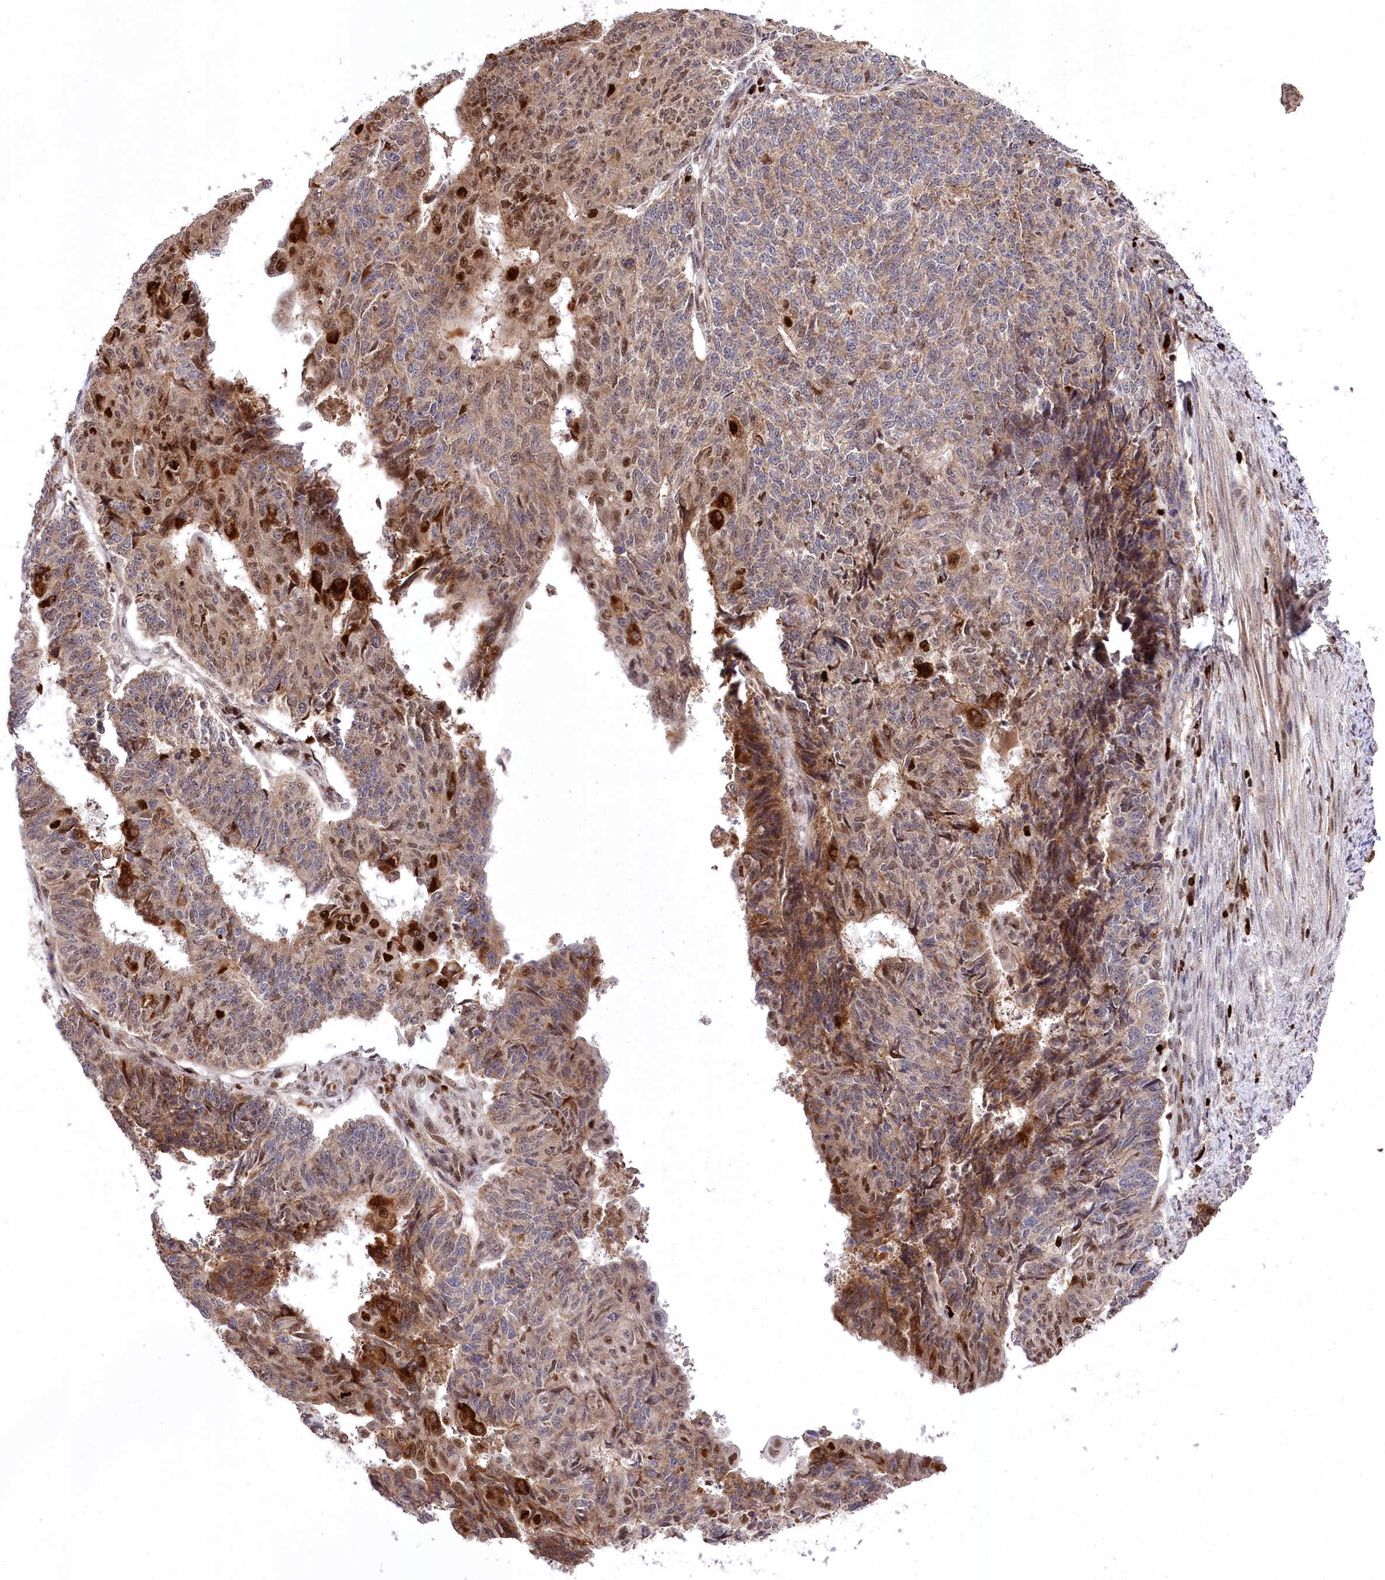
{"staining": {"intensity": "moderate", "quantity": "25%-75%", "location": "cytoplasmic/membranous,nuclear"}, "tissue": "endometrial cancer", "cell_type": "Tumor cells", "image_type": "cancer", "snomed": [{"axis": "morphology", "description": "Adenocarcinoma, NOS"}, {"axis": "topography", "description": "Endometrium"}], "caption": "Protein expression analysis of endometrial cancer displays moderate cytoplasmic/membranous and nuclear staining in approximately 25%-75% of tumor cells. The staining is performed using DAB brown chromogen to label protein expression. The nuclei are counter-stained blue using hematoxylin.", "gene": "FIGN", "patient": {"sex": "female", "age": 32}}